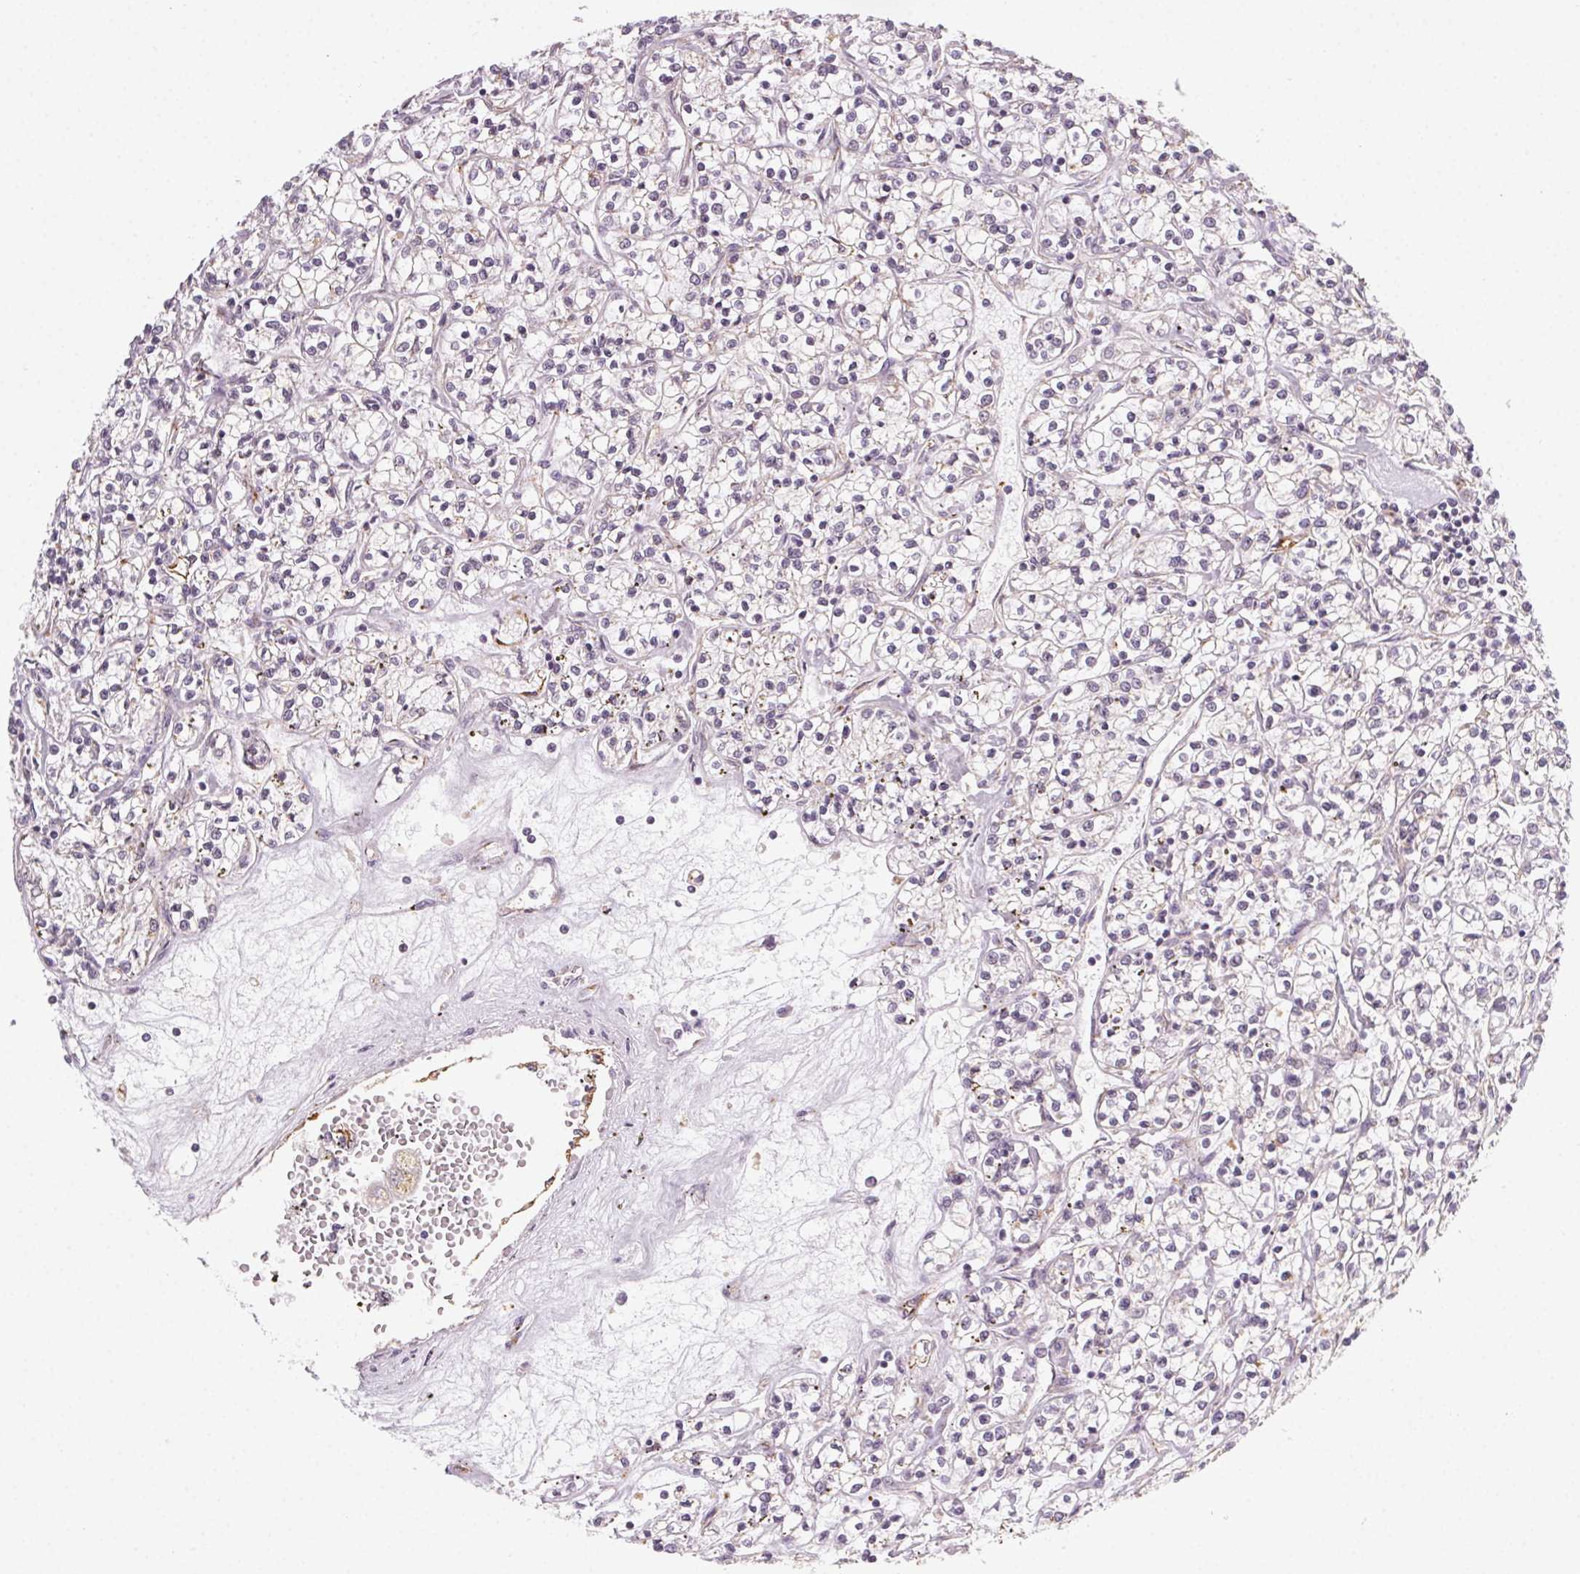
{"staining": {"intensity": "negative", "quantity": "none", "location": "none"}, "tissue": "renal cancer", "cell_type": "Tumor cells", "image_type": "cancer", "snomed": [{"axis": "morphology", "description": "Adenocarcinoma, NOS"}, {"axis": "topography", "description": "Kidney"}], "caption": "High power microscopy histopathology image of an IHC histopathology image of renal cancer (adenocarcinoma), revealing no significant expression in tumor cells.", "gene": "NCOA4", "patient": {"sex": "female", "age": 59}}